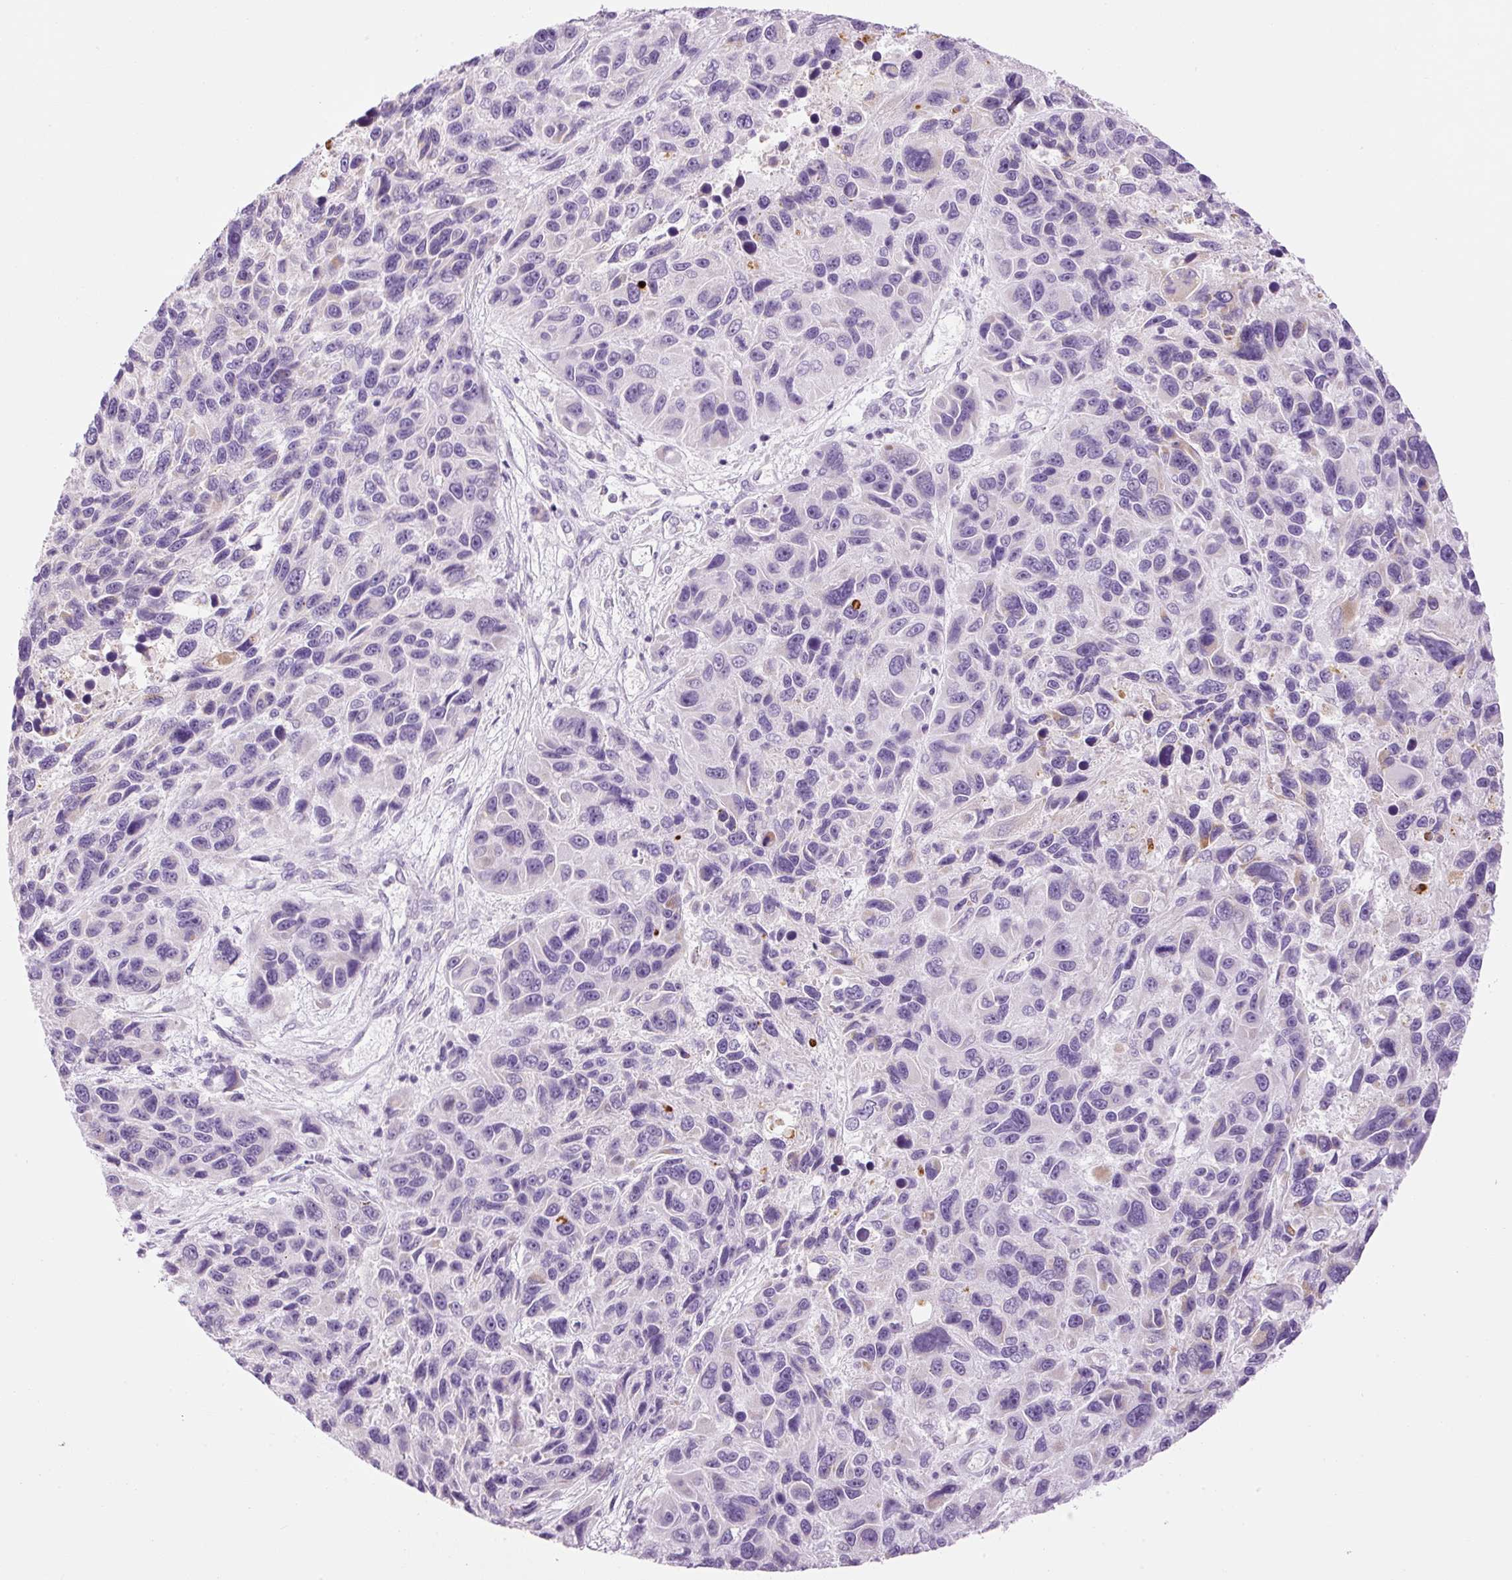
{"staining": {"intensity": "negative", "quantity": "none", "location": "none"}, "tissue": "melanoma", "cell_type": "Tumor cells", "image_type": "cancer", "snomed": [{"axis": "morphology", "description": "Malignant melanoma, NOS"}, {"axis": "topography", "description": "Skin"}], "caption": "A high-resolution image shows IHC staining of malignant melanoma, which shows no significant staining in tumor cells.", "gene": "CARD16", "patient": {"sex": "male", "age": 53}}